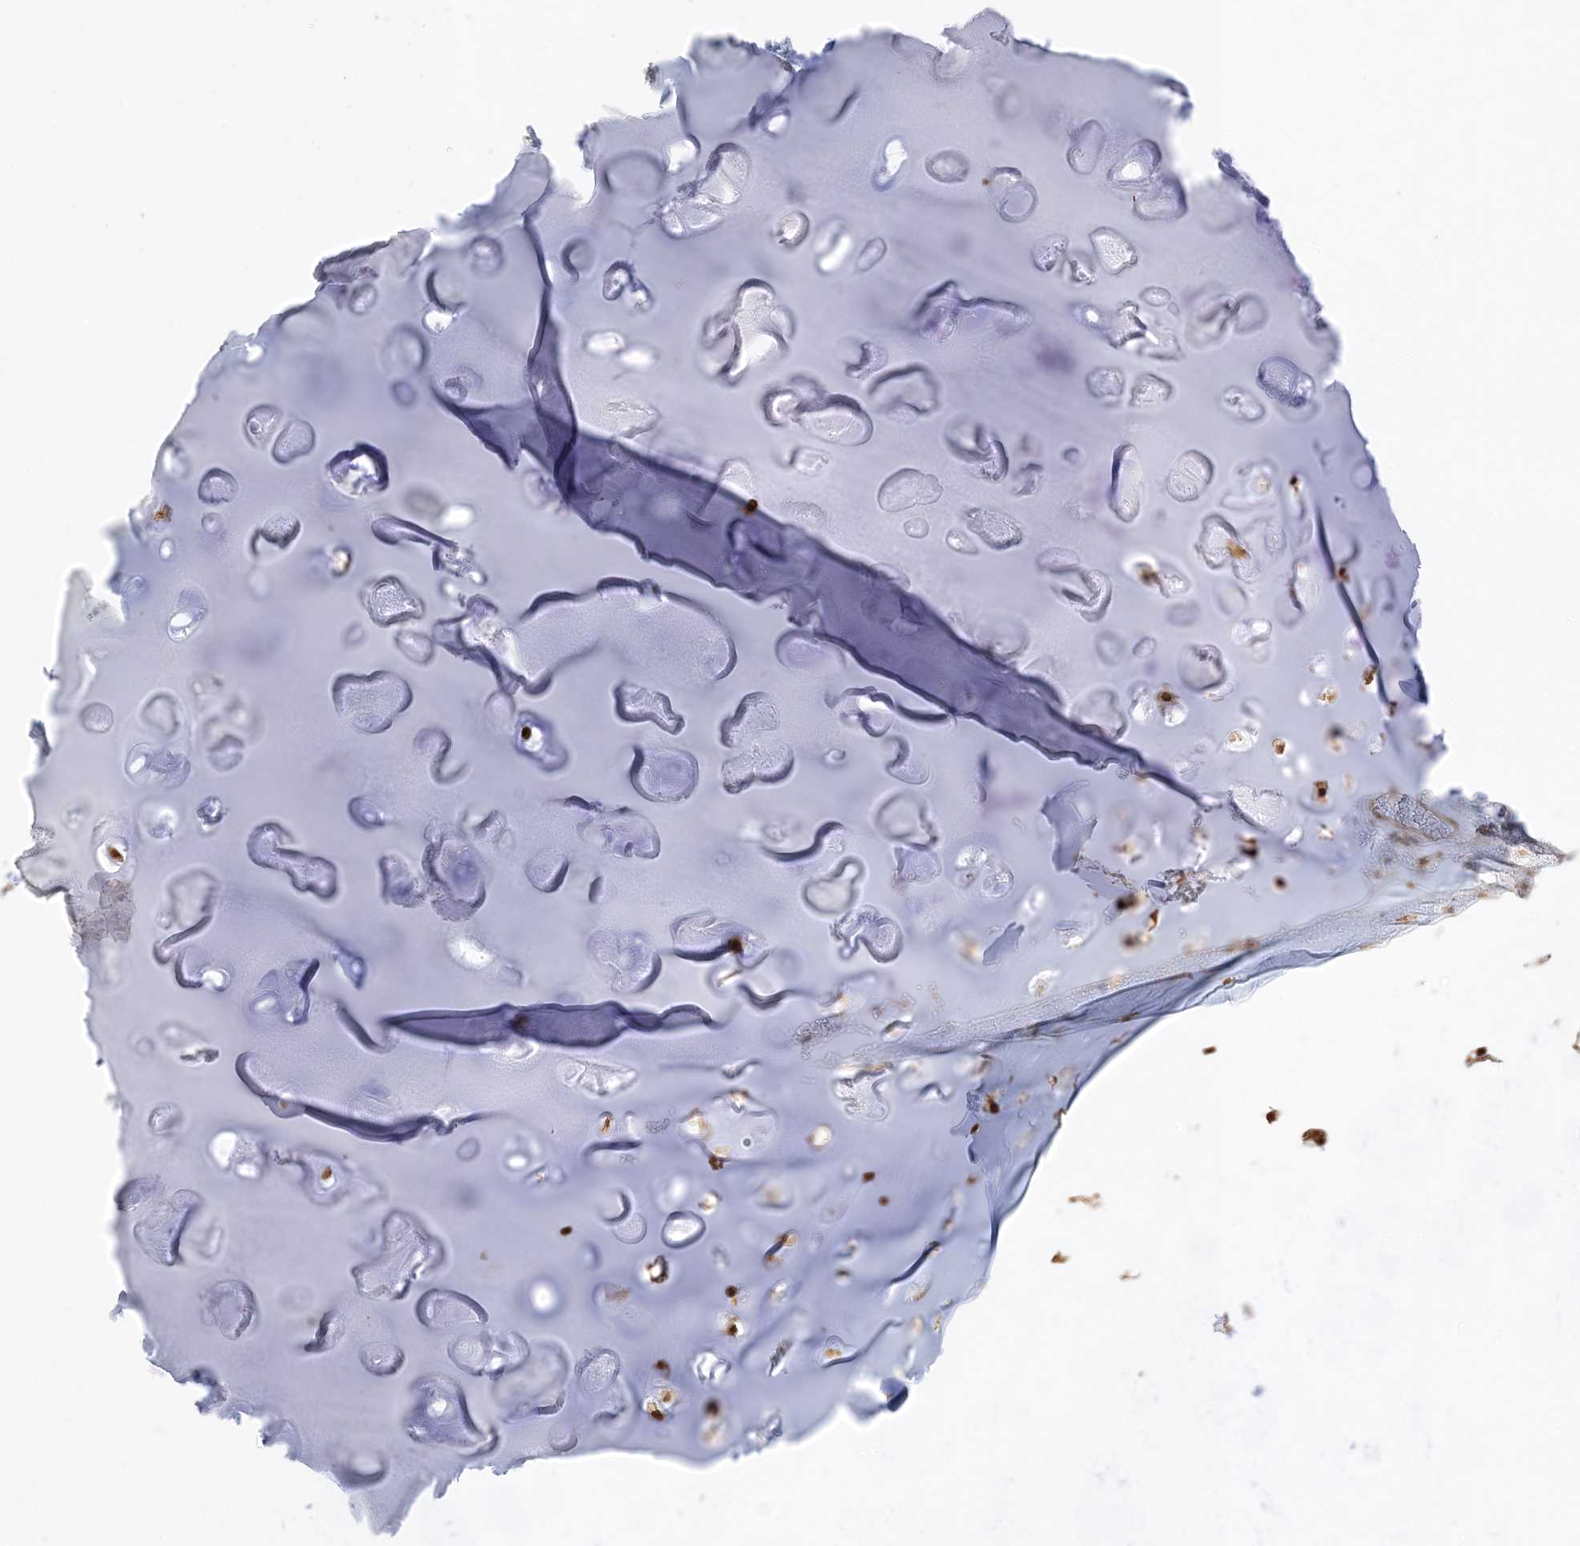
{"staining": {"intensity": "negative", "quantity": "none", "location": "none"}, "tissue": "adipose tissue", "cell_type": "Adipocytes", "image_type": "normal", "snomed": [{"axis": "morphology", "description": "Normal tissue, NOS"}, {"axis": "topography", "description": "Cartilage tissue"}], "caption": "Immunohistochemistry micrograph of normal adipose tissue: human adipose tissue stained with DAB displays no significant protein staining in adipocytes.", "gene": "PTPA", "patient": {"sex": "female", "age": 63}}